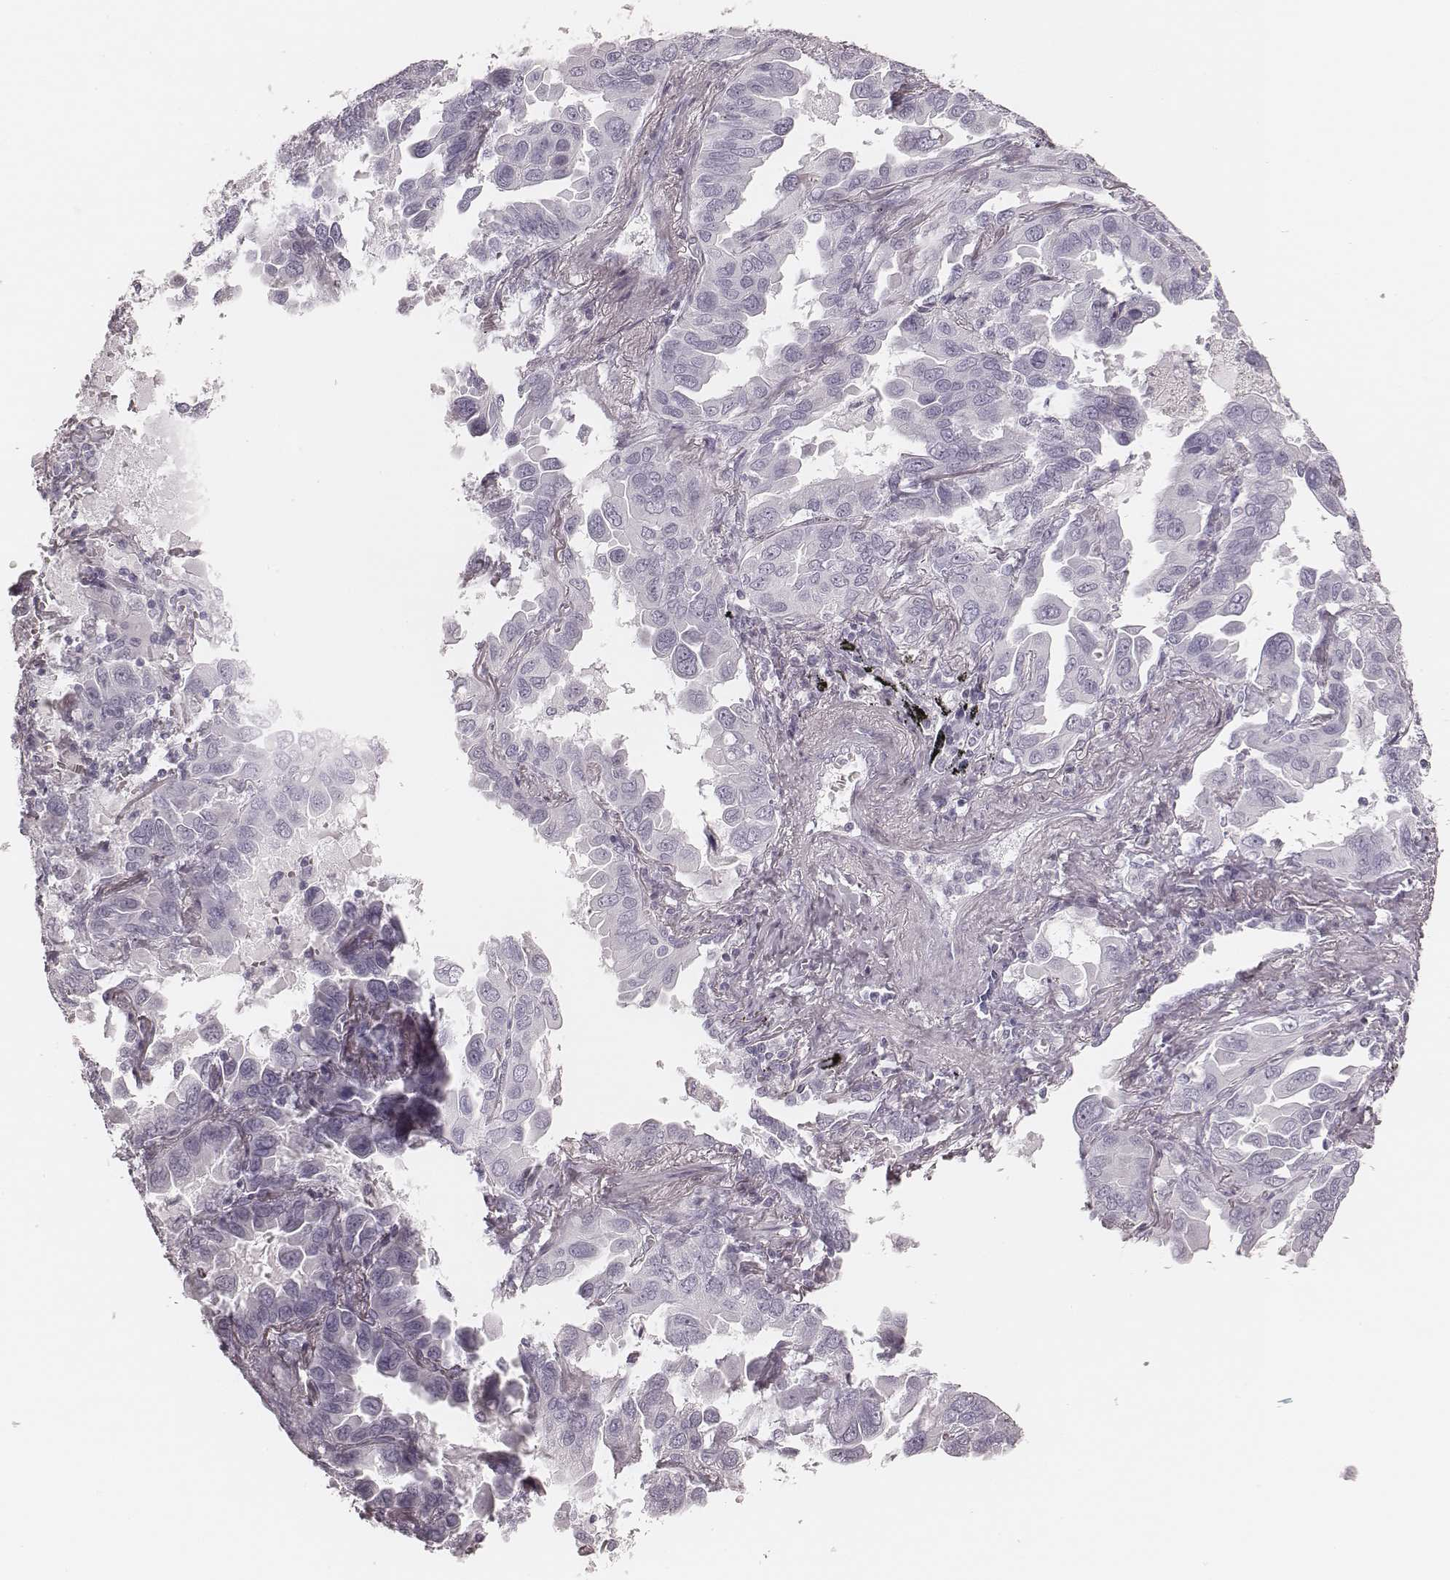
{"staining": {"intensity": "negative", "quantity": "none", "location": "none"}, "tissue": "lung cancer", "cell_type": "Tumor cells", "image_type": "cancer", "snomed": [{"axis": "morphology", "description": "Adenocarcinoma, NOS"}, {"axis": "topography", "description": "Lung"}], "caption": "Immunohistochemical staining of lung adenocarcinoma shows no significant staining in tumor cells.", "gene": "MSX1", "patient": {"sex": "male", "age": 64}}